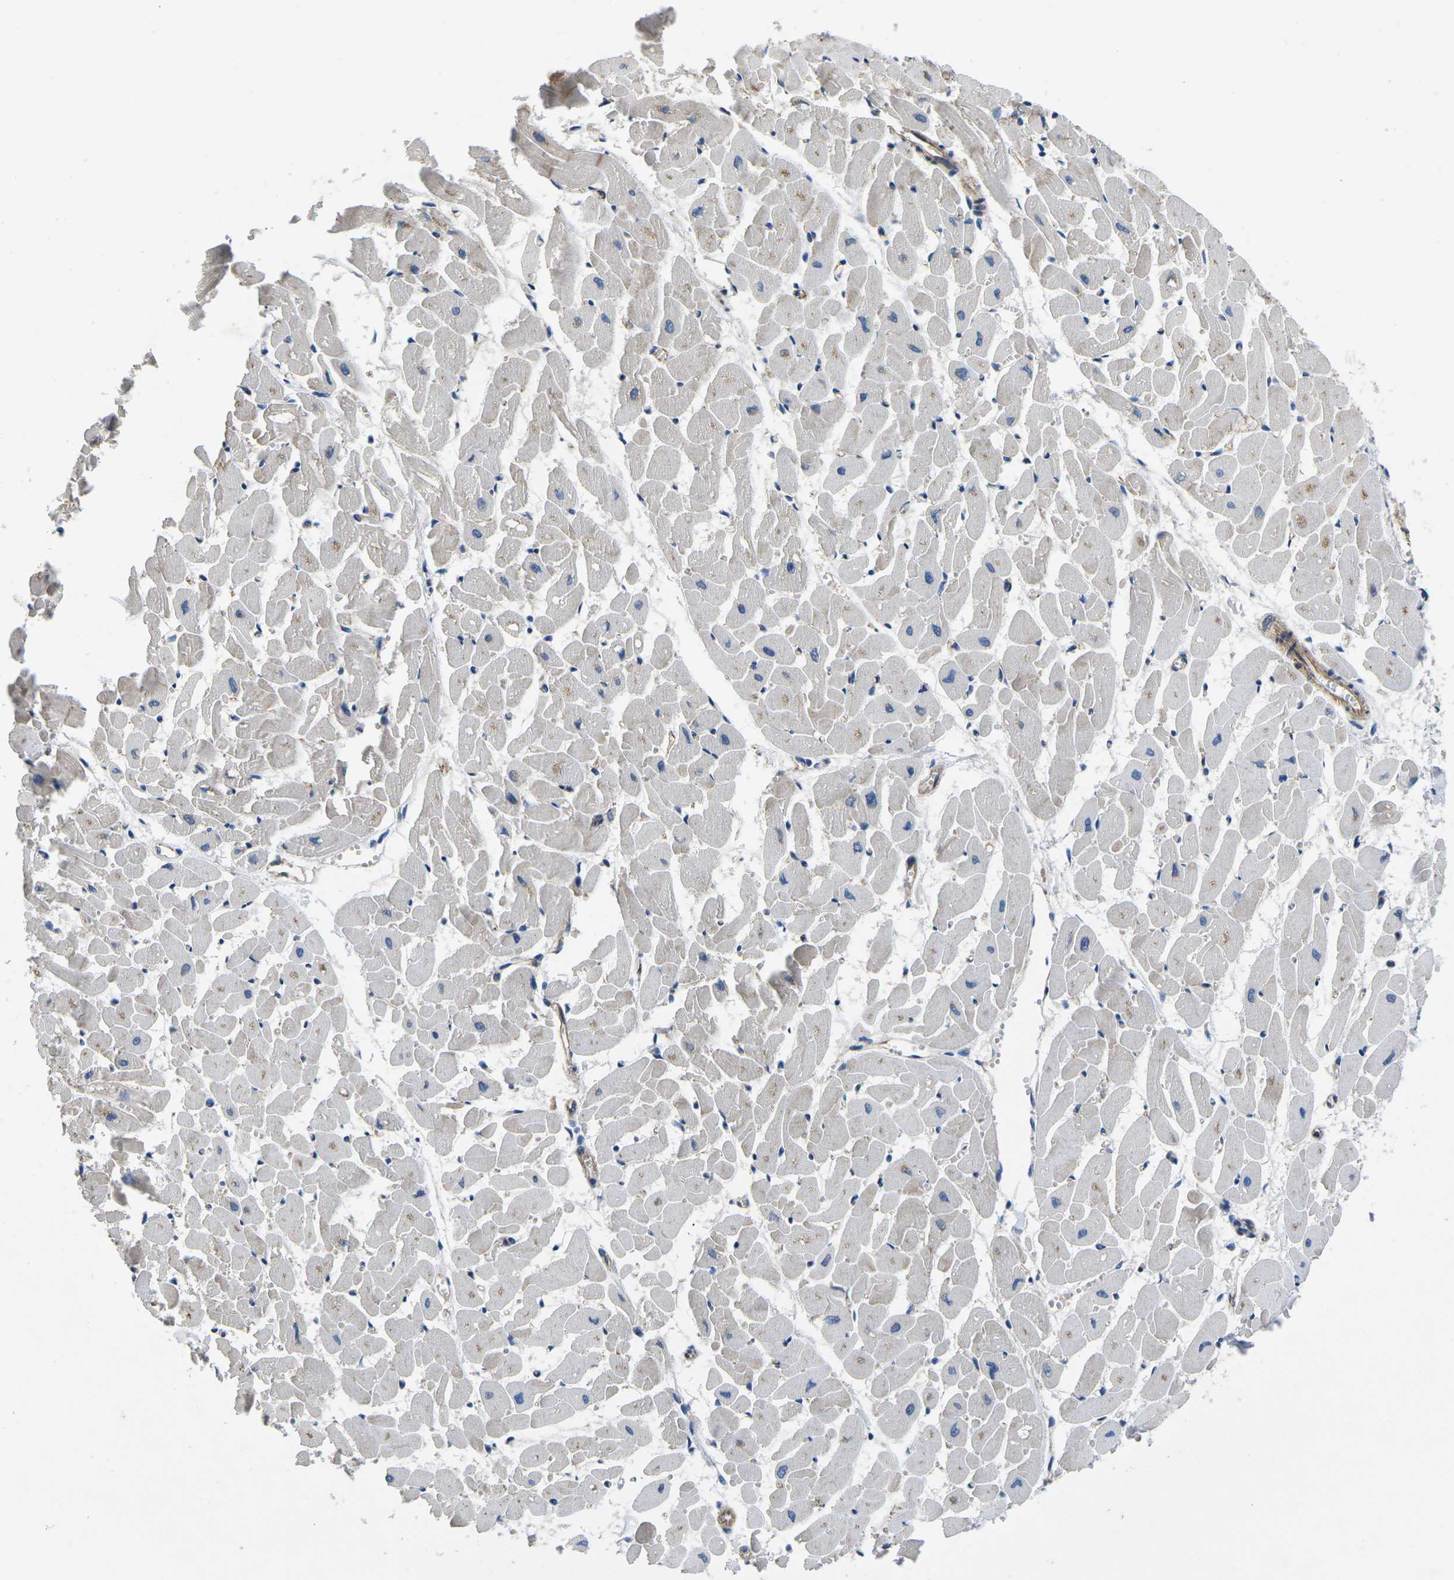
{"staining": {"intensity": "moderate", "quantity": "<25%", "location": "cytoplasmic/membranous"}, "tissue": "heart muscle", "cell_type": "Cardiomyocytes", "image_type": "normal", "snomed": [{"axis": "morphology", "description": "Normal tissue, NOS"}, {"axis": "topography", "description": "Heart"}], "caption": "Immunohistochemistry (IHC) (DAB (3,3'-diaminobenzidine)) staining of benign heart muscle displays moderate cytoplasmic/membranous protein staining in about <25% of cardiomyocytes.", "gene": "CTNND1", "patient": {"sex": "female", "age": 19}}